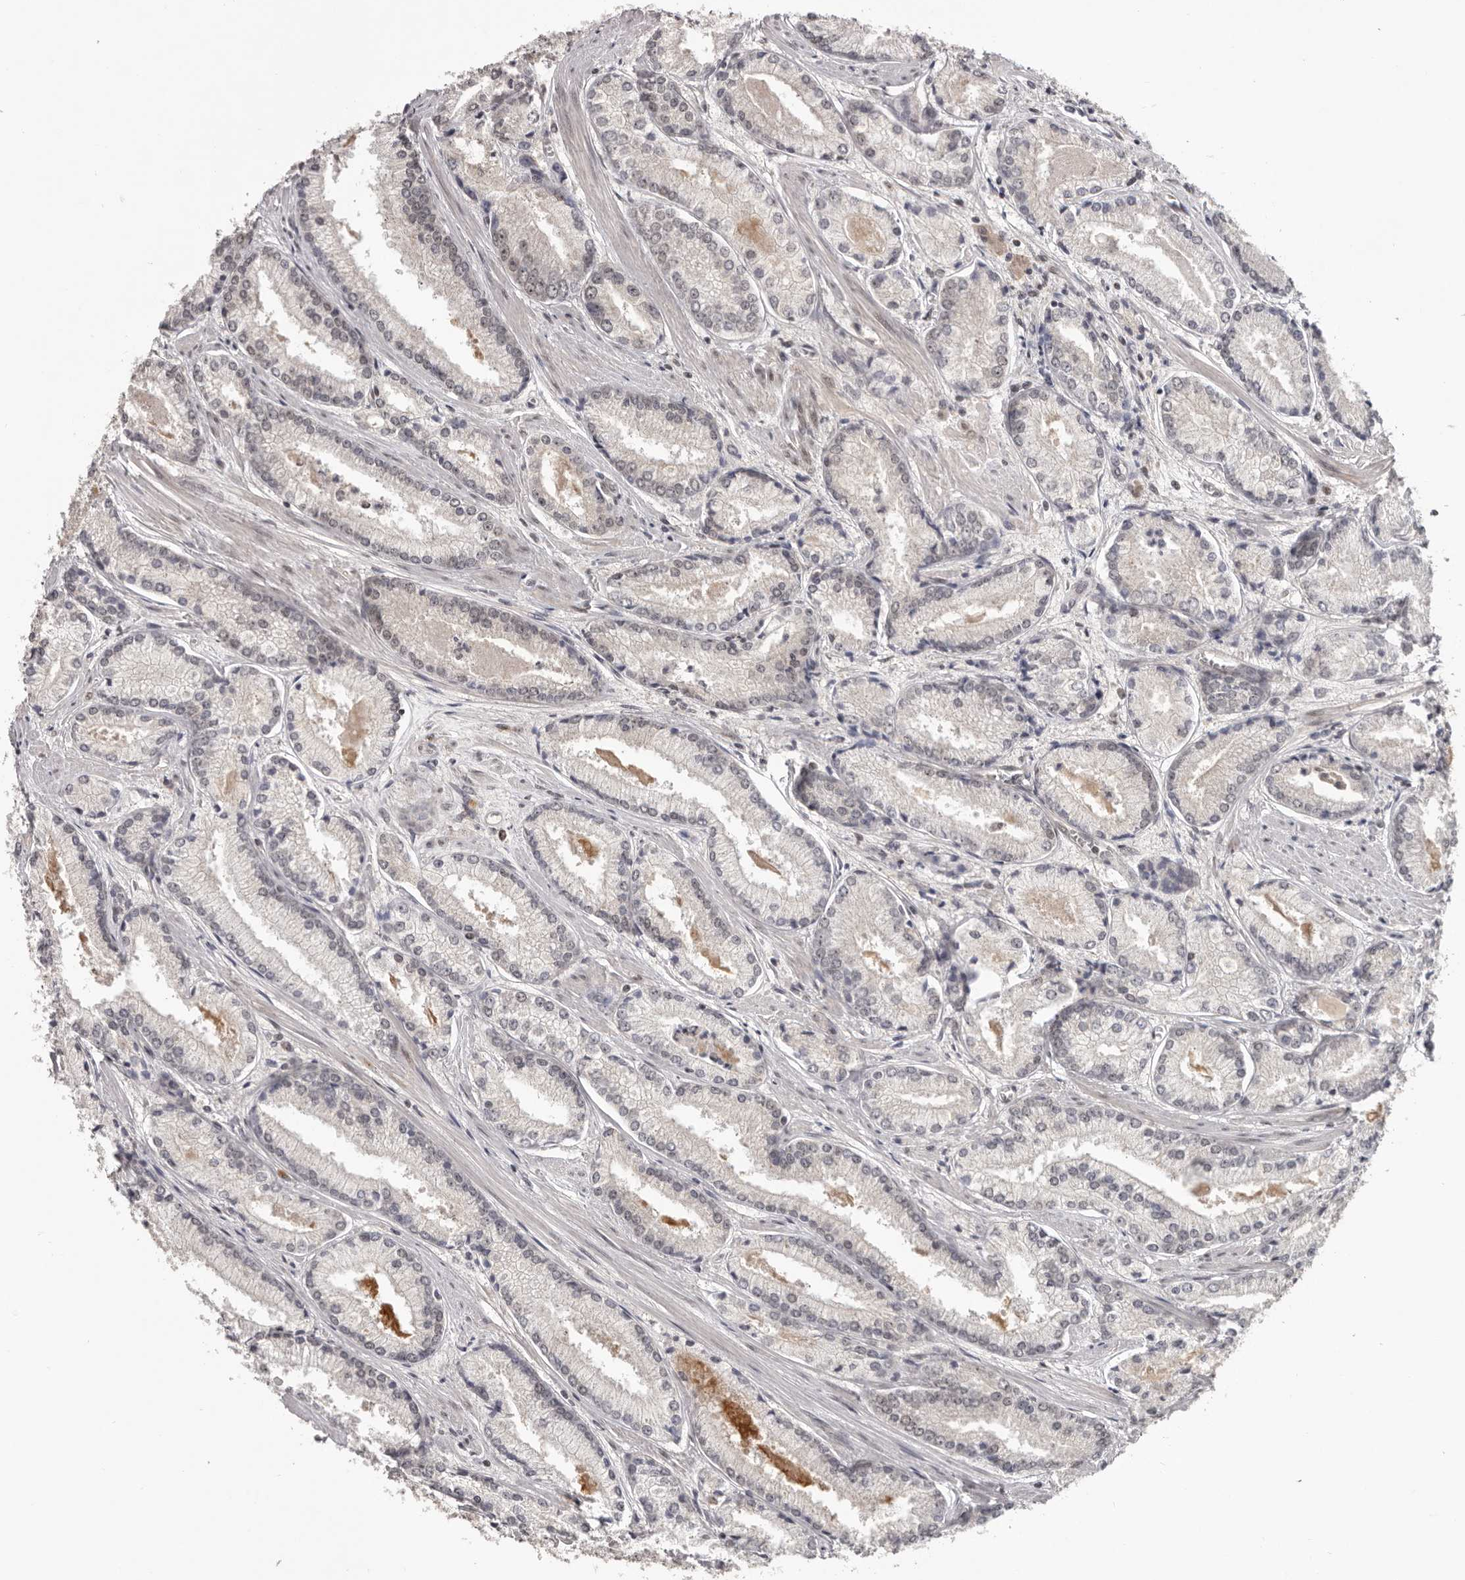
{"staining": {"intensity": "negative", "quantity": "none", "location": "none"}, "tissue": "prostate cancer", "cell_type": "Tumor cells", "image_type": "cancer", "snomed": [{"axis": "morphology", "description": "Adenocarcinoma, Low grade"}, {"axis": "topography", "description": "Prostate"}], "caption": "Tumor cells are negative for protein expression in human prostate cancer.", "gene": "TBX5", "patient": {"sex": "male", "age": 54}}